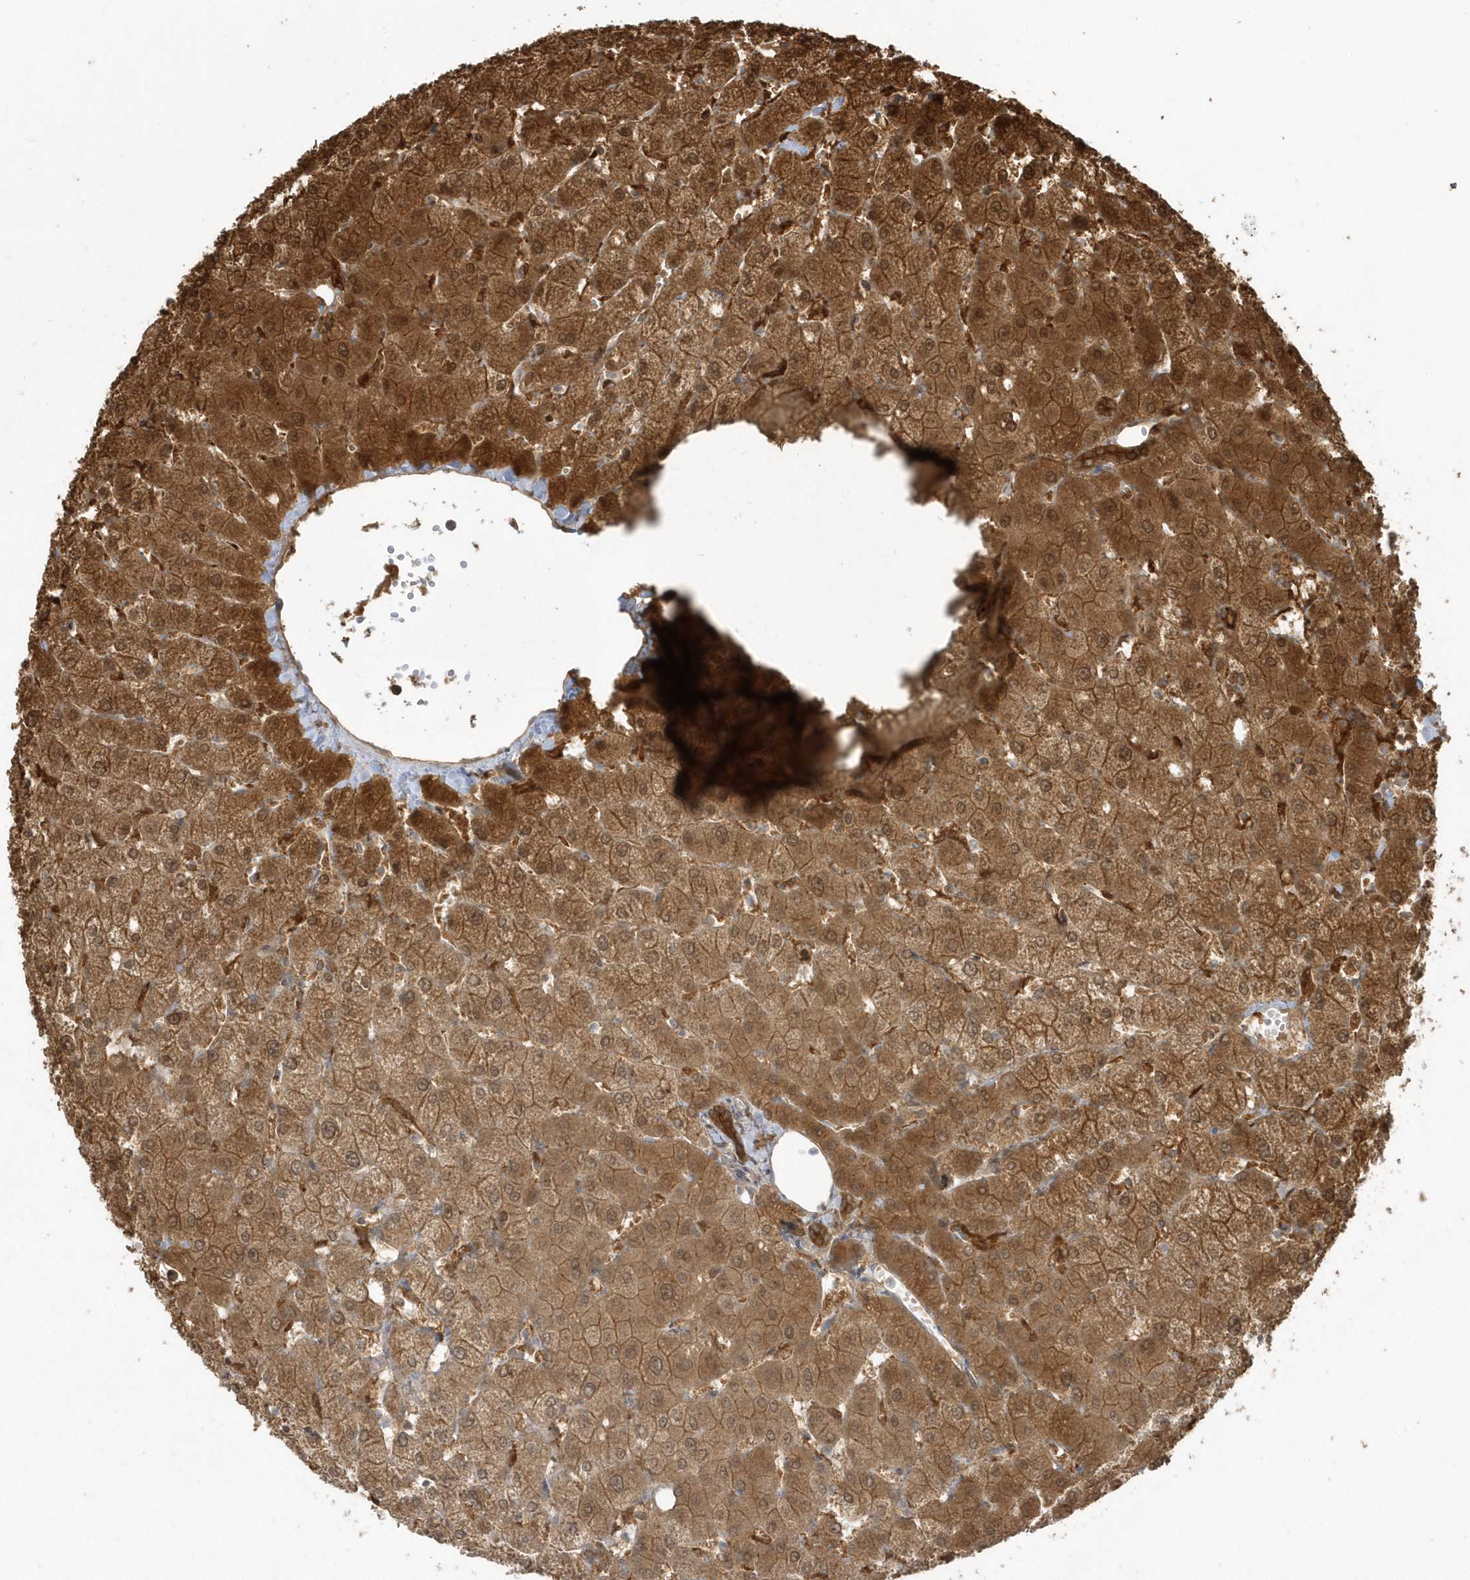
{"staining": {"intensity": "strong", "quantity": ">75%", "location": "cytoplasmic/membranous"}, "tissue": "liver", "cell_type": "Cholangiocytes", "image_type": "normal", "snomed": [{"axis": "morphology", "description": "Normal tissue, NOS"}, {"axis": "topography", "description": "Liver"}], "caption": "Protein positivity by IHC exhibits strong cytoplasmic/membranous expression in about >75% of cholangiocytes in unremarkable liver. (DAB (3,3'-diaminobenzidine) = brown stain, brightfield microscopy at high magnification).", "gene": "HNMT", "patient": {"sex": "female", "age": 54}}